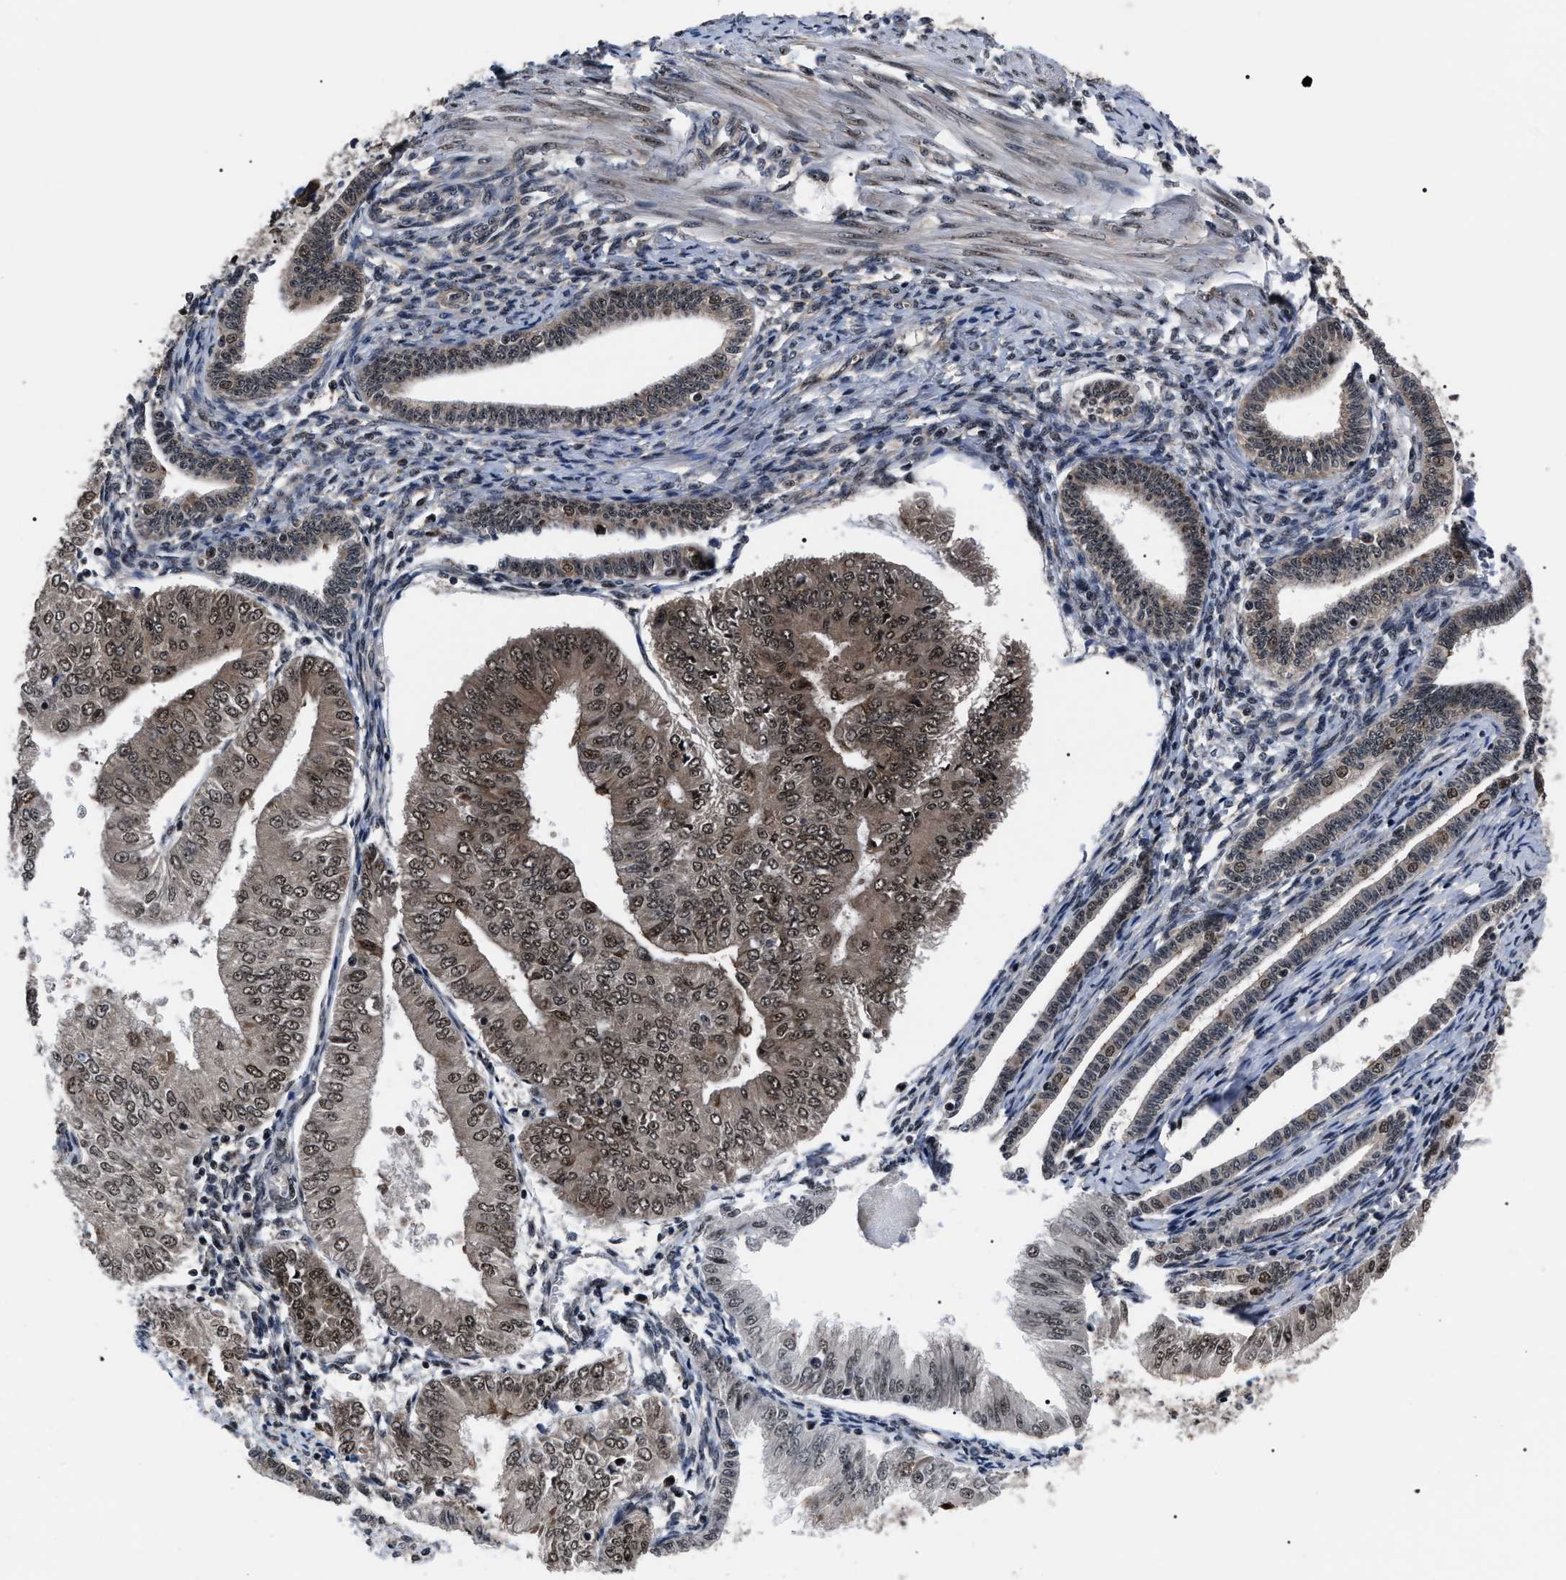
{"staining": {"intensity": "moderate", "quantity": ">75%", "location": "cytoplasmic/membranous,nuclear"}, "tissue": "endometrial cancer", "cell_type": "Tumor cells", "image_type": "cancer", "snomed": [{"axis": "morphology", "description": "Adenocarcinoma, NOS"}, {"axis": "topography", "description": "Endometrium"}], "caption": "Endometrial cancer (adenocarcinoma) tissue displays moderate cytoplasmic/membranous and nuclear staining in approximately >75% of tumor cells, visualized by immunohistochemistry.", "gene": "CSNK2A1", "patient": {"sex": "female", "age": 53}}